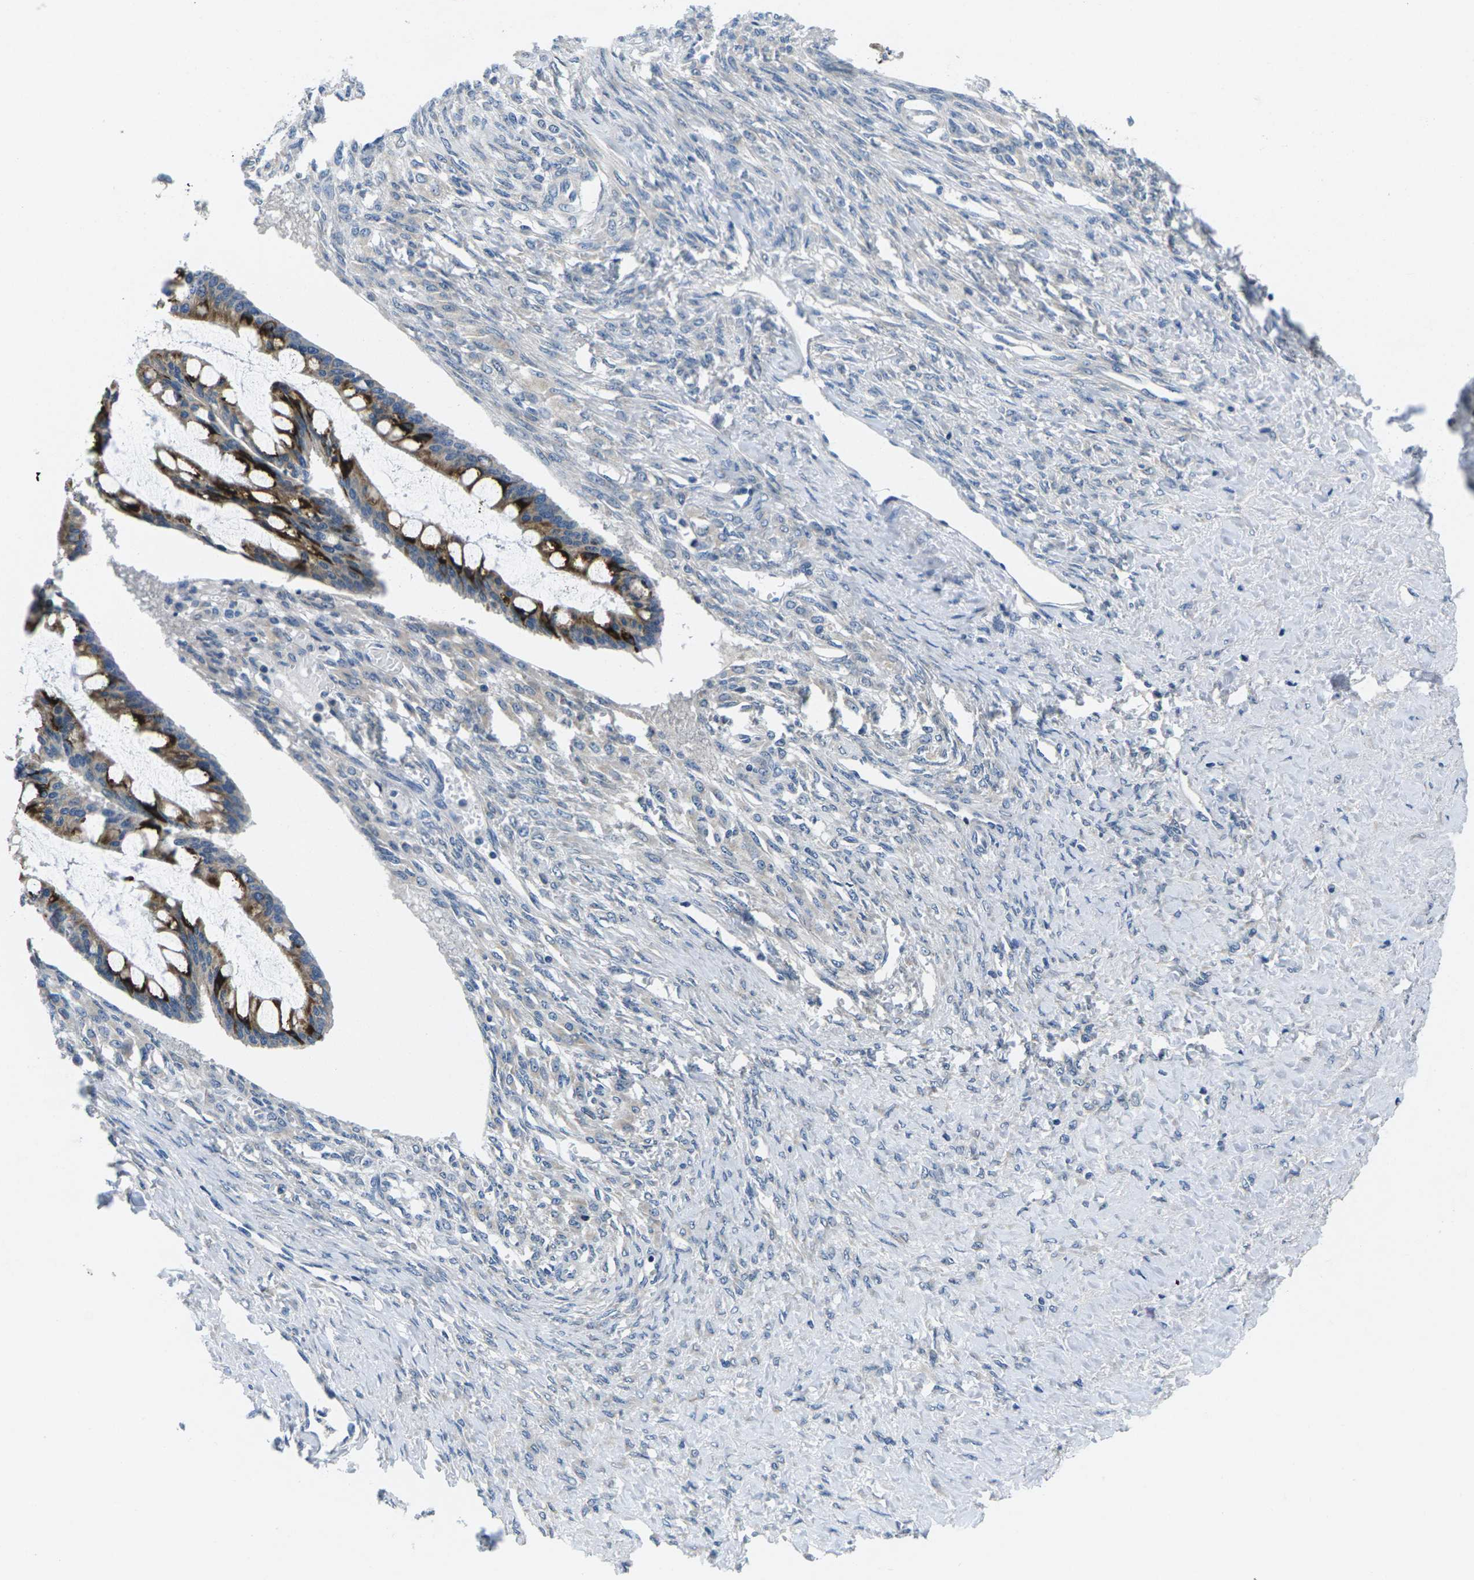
{"staining": {"intensity": "strong", "quantity": "<25%", "location": "cytoplasmic/membranous"}, "tissue": "ovarian cancer", "cell_type": "Tumor cells", "image_type": "cancer", "snomed": [{"axis": "morphology", "description": "Cystadenocarcinoma, mucinous, NOS"}, {"axis": "topography", "description": "Ovary"}], "caption": "Ovarian cancer stained with a brown dye exhibits strong cytoplasmic/membranous positive positivity in approximately <25% of tumor cells.", "gene": "ERGIC3", "patient": {"sex": "female", "age": 73}}